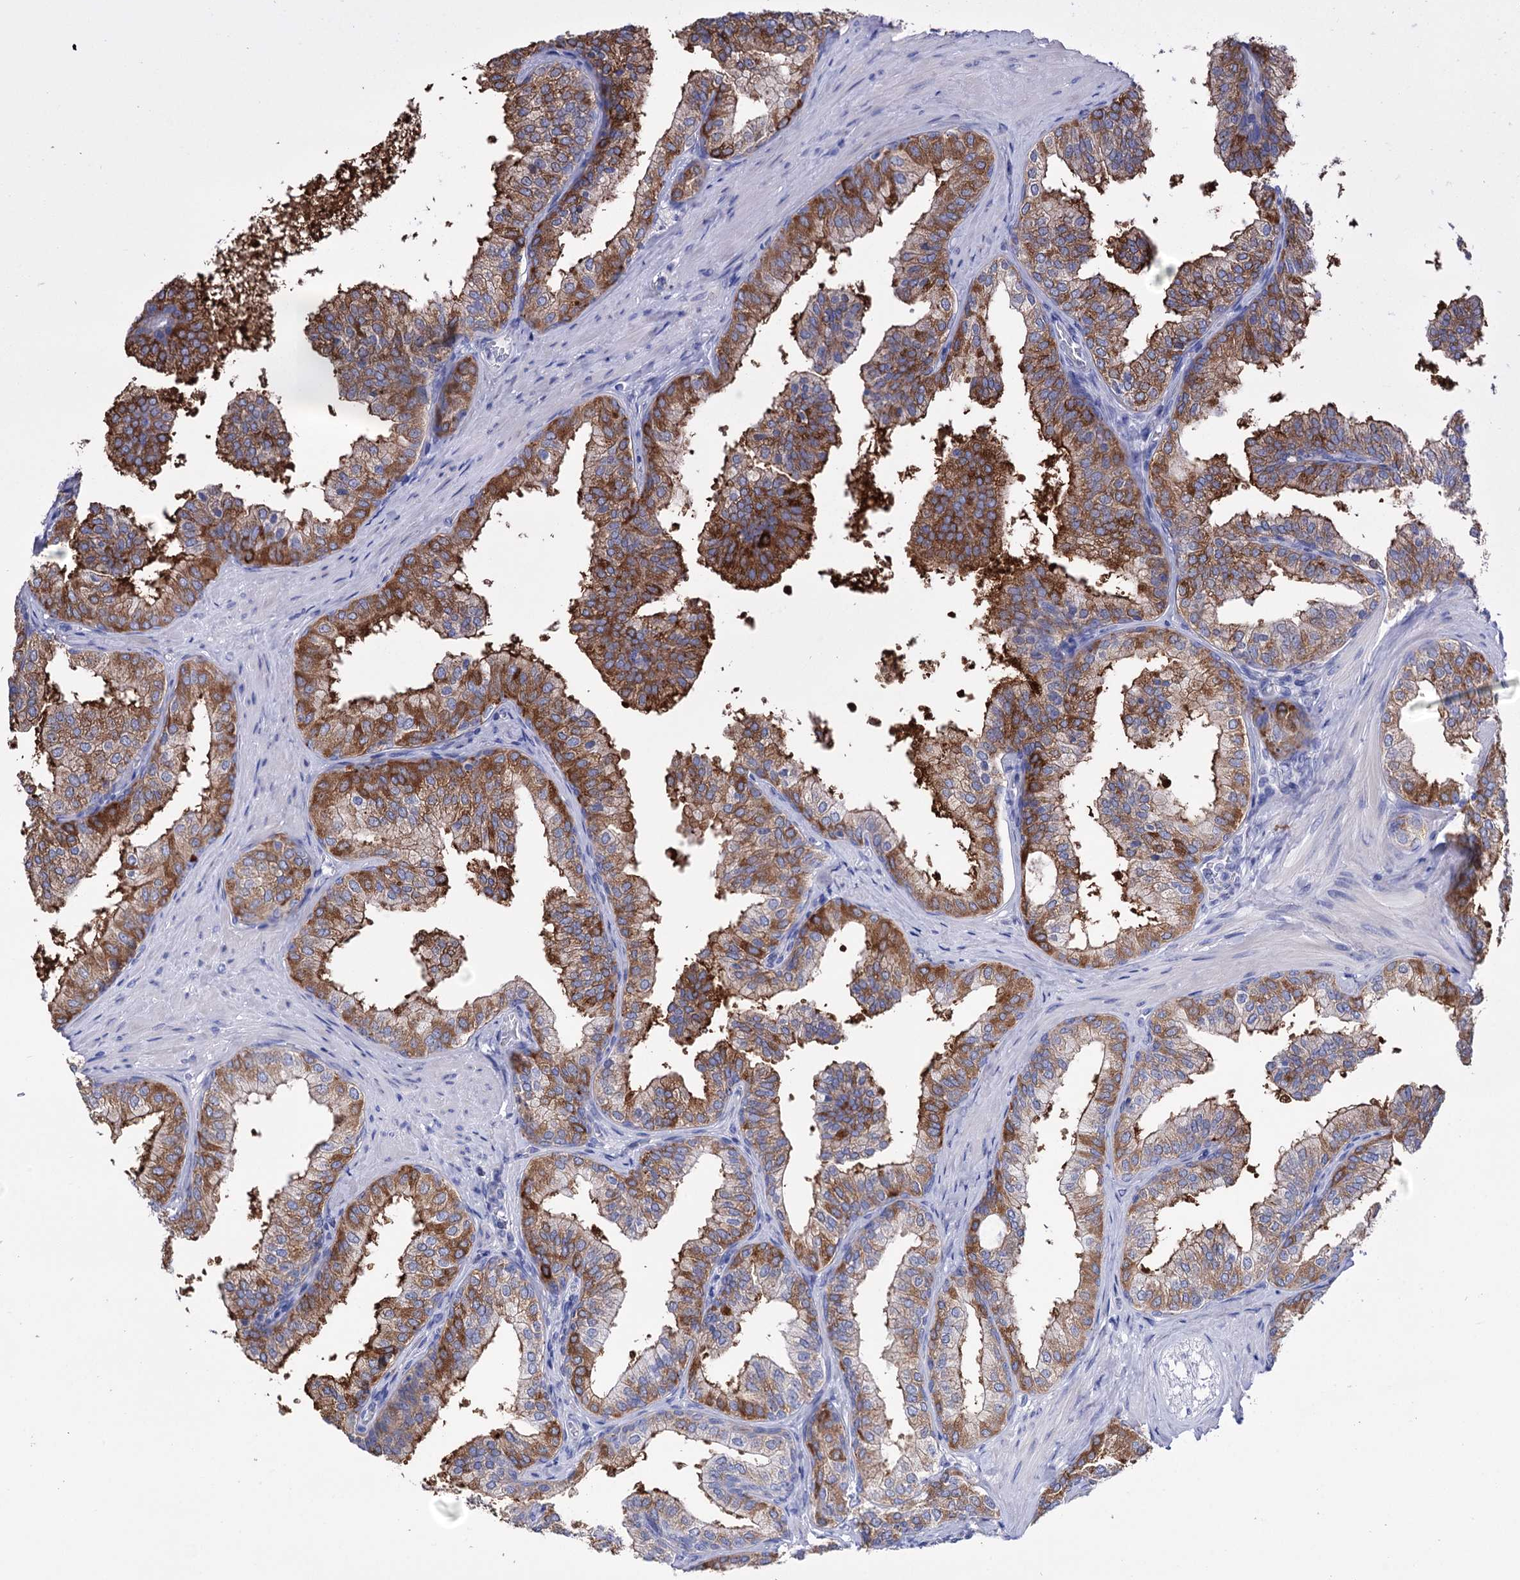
{"staining": {"intensity": "strong", "quantity": "25%-75%", "location": "cytoplasmic/membranous"}, "tissue": "prostate", "cell_type": "Glandular cells", "image_type": "normal", "snomed": [{"axis": "morphology", "description": "Normal tissue, NOS"}, {"axis": "topography", "description": "Prostate"}], "caption": "Strong cytoplasmic/membranous protein staining is appreciated in about 25%-75% of glandular cells in prostate.", "gene": "BBS4", "patient": {"sex": "male", "age": 60}}